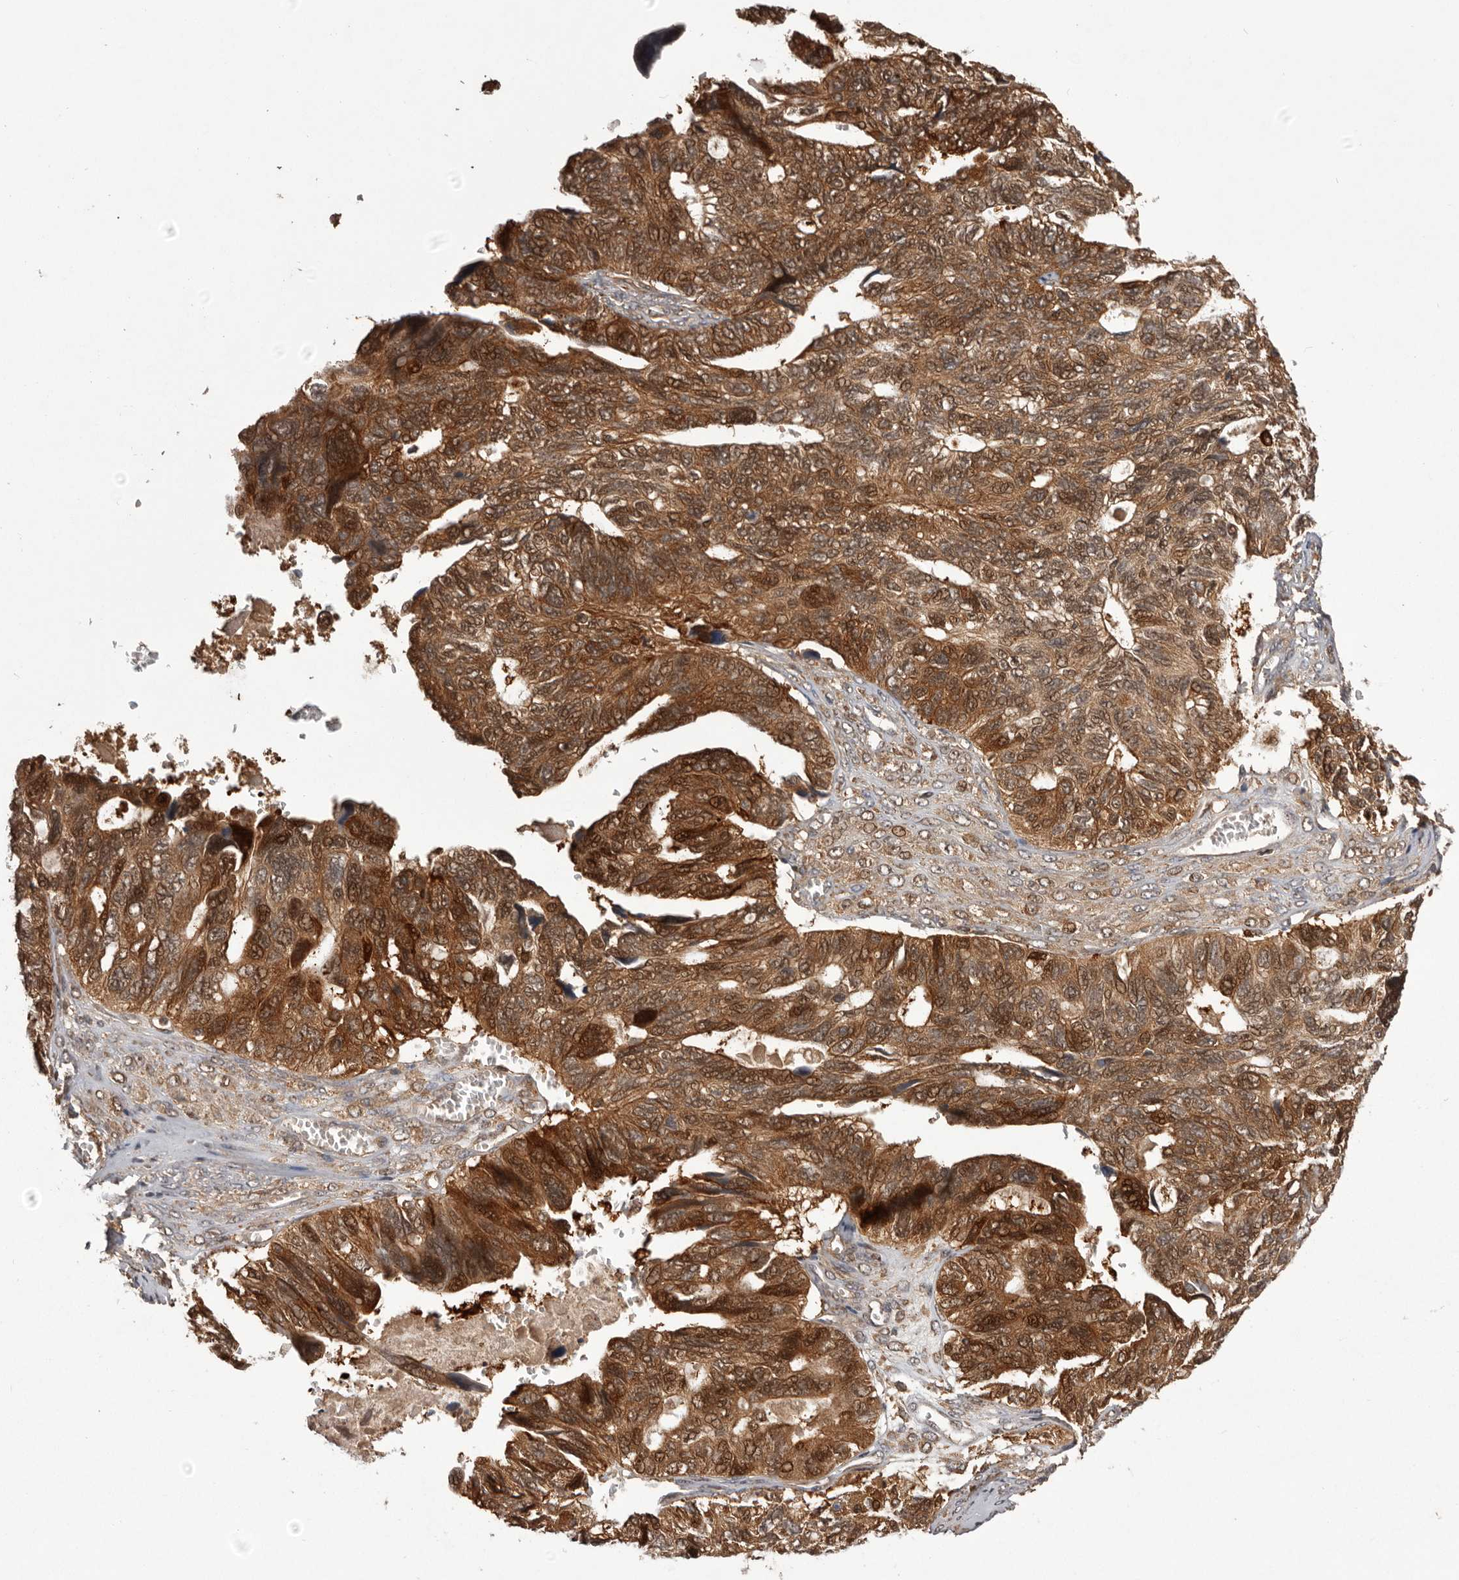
{"staining": {"intensity": "strong", "quantity": ">75%", "location": "cytoplasmic/membranous"}, "tissue": "ovarian cancer", "cell_type": "Tumor cells", "image_type": "cancer", "snomed": [{"axis": "morphology", "description": "Cystadenocarcinoma, serous, NOS"}, {"axis": "topography", "description": "Ovary"}], "caption": "There is high levels of strong cytoplasmic/membranous staining in tumor cells of serous cystadenocarcinoma (ovarian), as demonstrated by immunohistochemical staining (brown color).", "gene": "SLC22A3", "patient": {"sex": "female", "age": 79}}